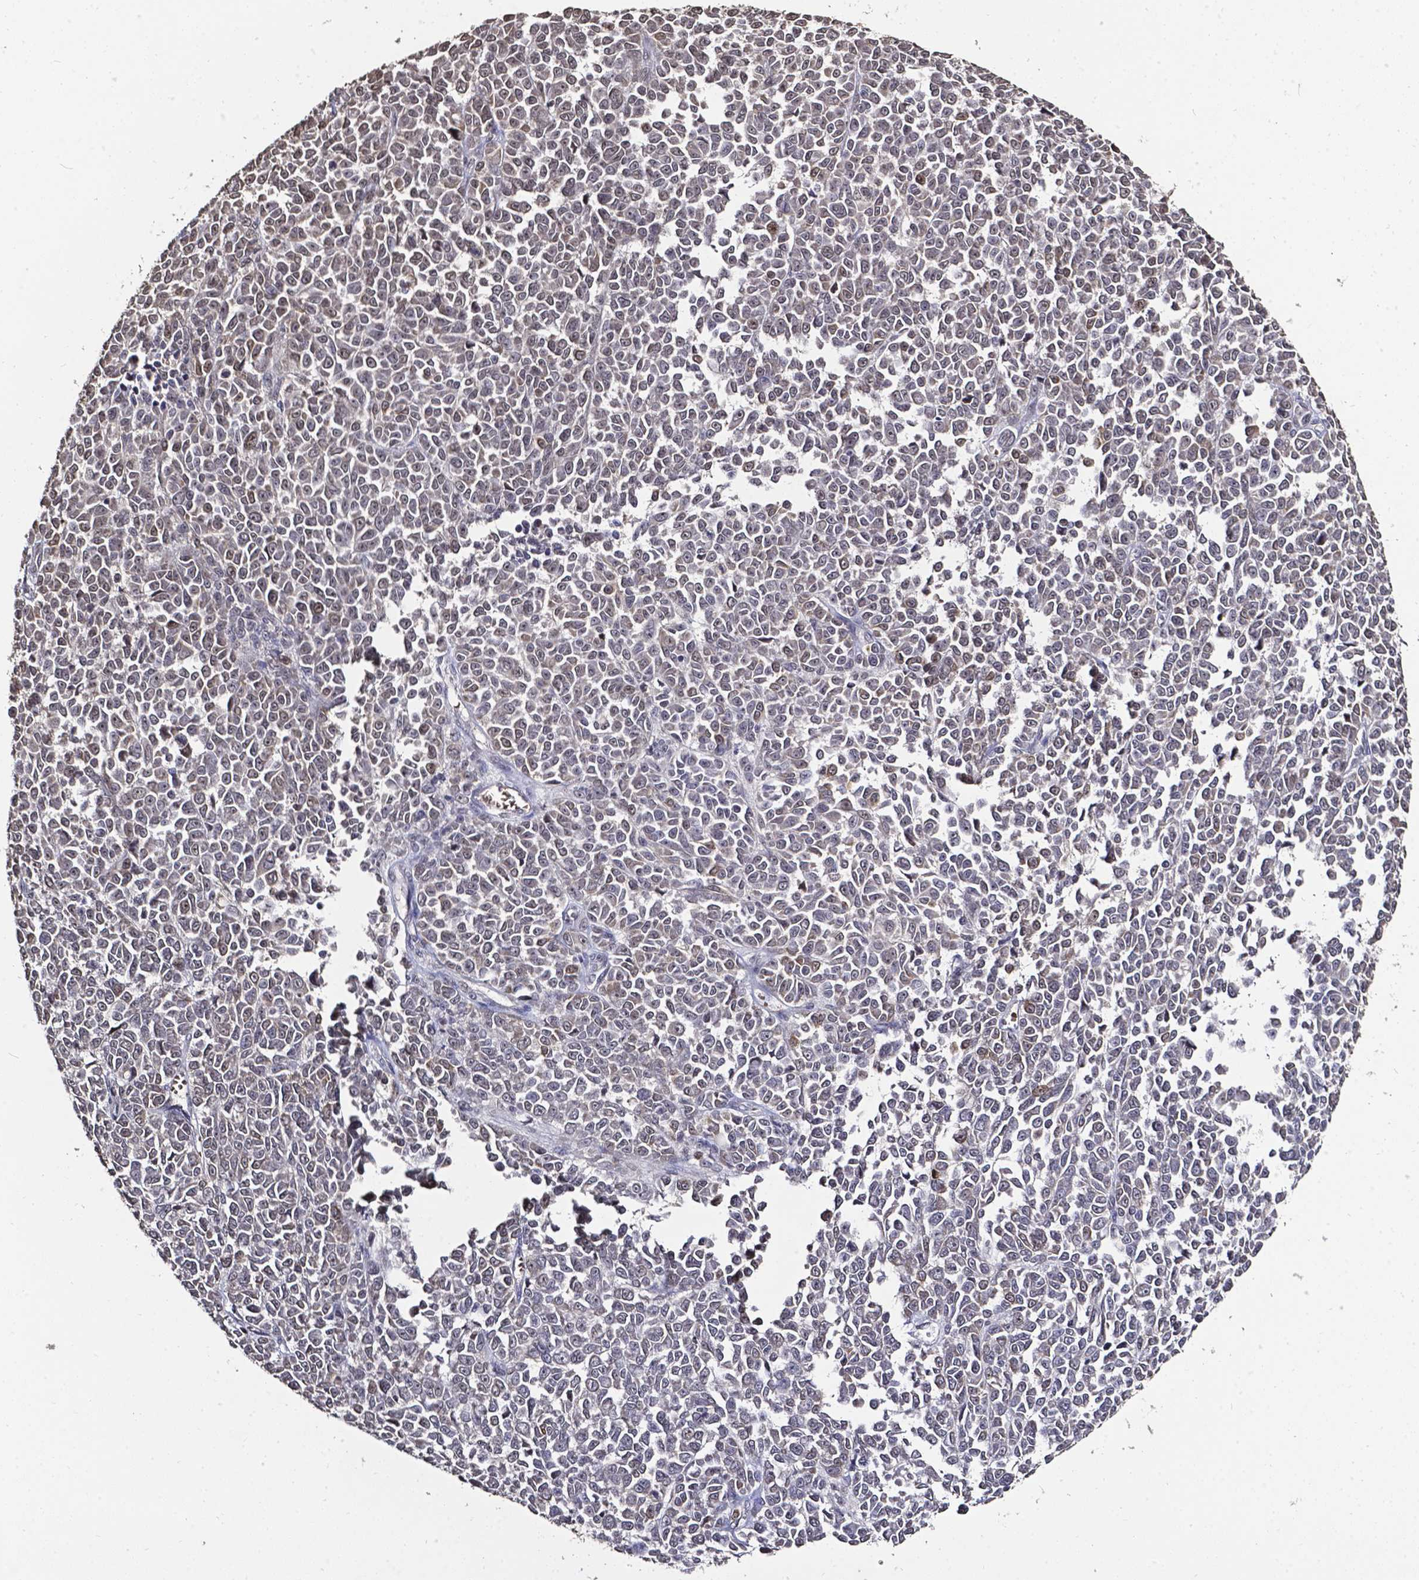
{"staining": {"intensity": "negative", "quantity": "none", "location": "none"}, "tissue": "melanoma", "cell_type": "Tumor cells", "image_type": "cancer", "snomed": [{"axis": "morphology", "description": "Malignant melanoma, NOS"}, {"axis": "topography", "description": "Skin"}], "caption": "Immunohistochemical staining of human malignant melanoma displays no significant expression in tumor cells.", "gene": "GLRA2", "patient": {"sex": "female", "age": 95}}